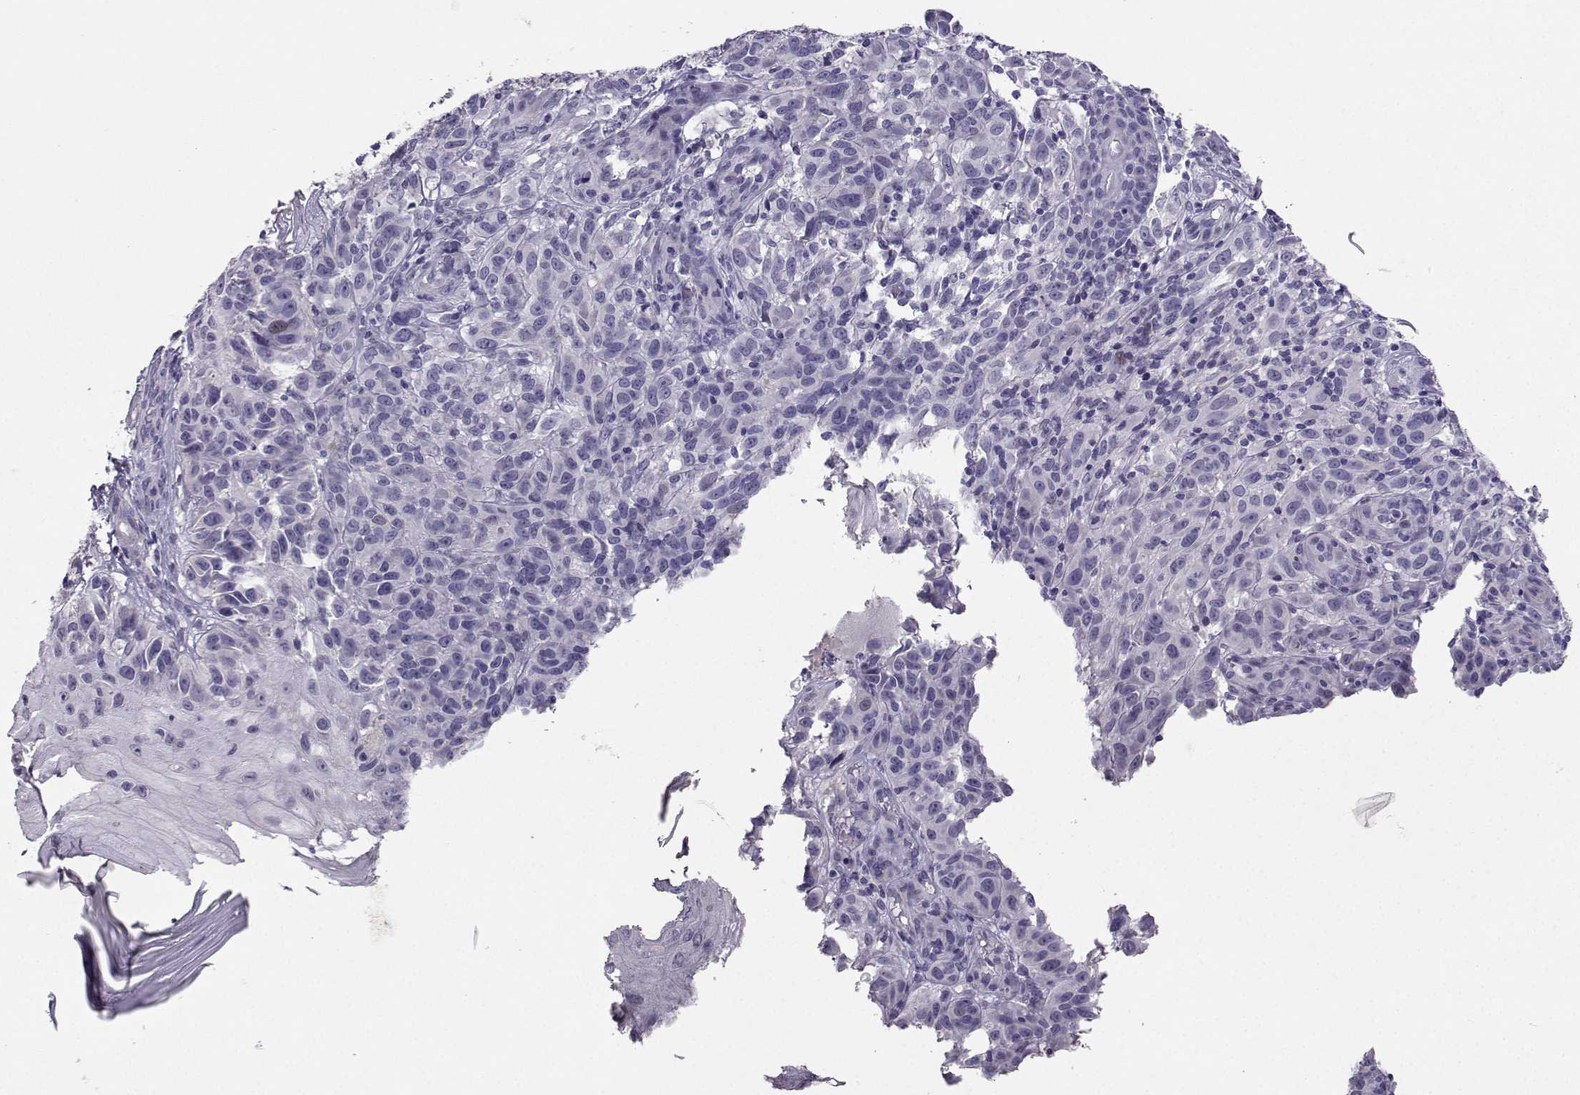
{"staining": {"intensity": "negative", "quantity": "none", "location": "none"}, "tissue": "melanoma", "cell_type": "Tumor cells", "image_type": "cancer", "snomed": [{"axis": "morphology", "description": "Malignant melanoma, NOS"}, {"axis": "topography", "description": "Skin"}], "caption": "Human malignant melanoma stained for a protein using IHC demonstrates no positivity in tumor cells.", "gene": "CARTPT", "patient": {"sex": "female", "age": 53}}